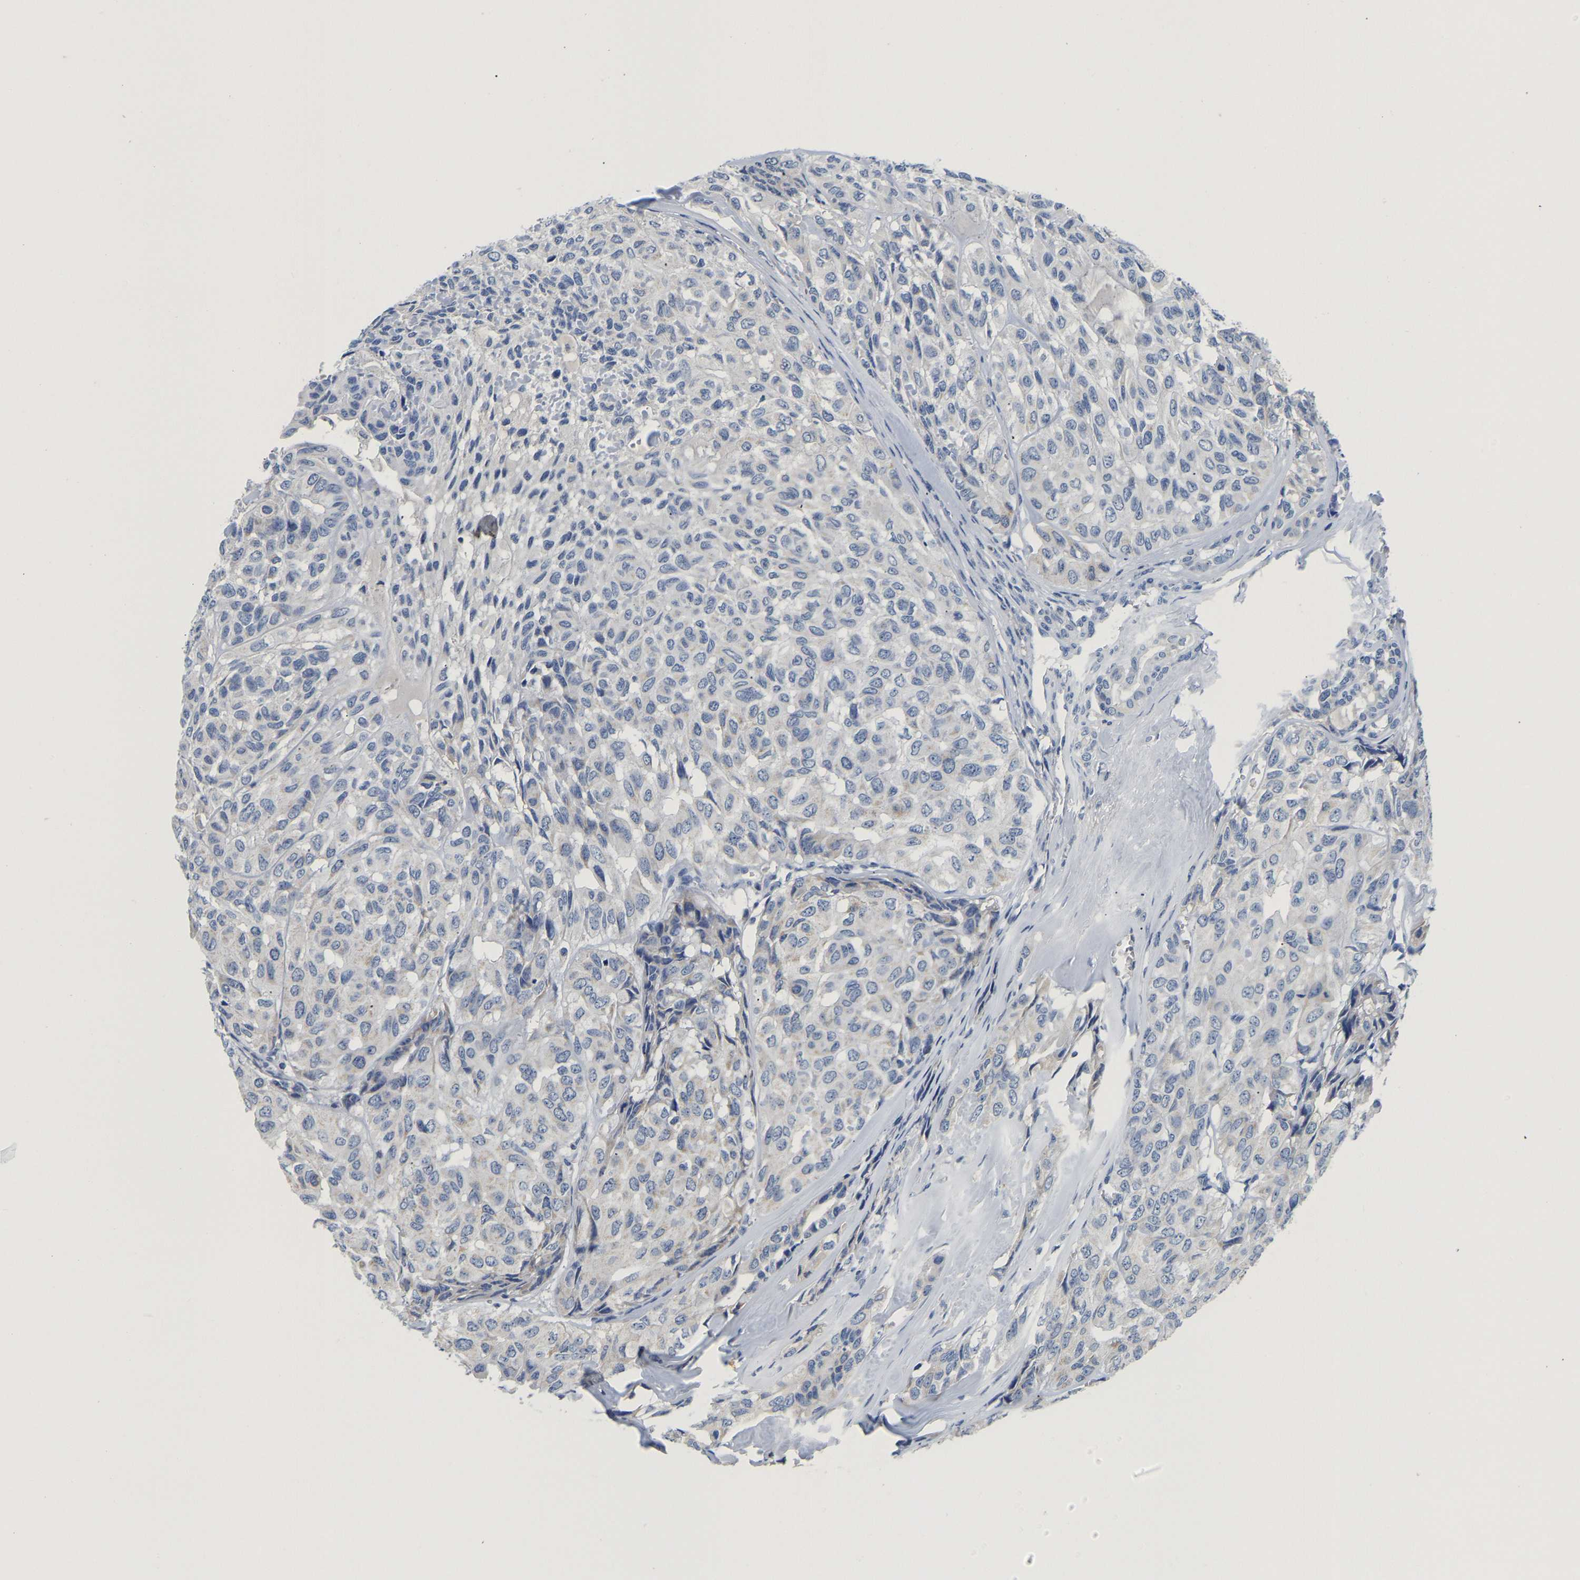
{"staining": {"intensity": "negative", "quantity": "none", "location": "none"}, "tissue": "head and neck cancer", "cell_type": "Tumor cells", "image_type": "cancer", "snomed": [{"axis": "morphology", "description": "Adenocarcinoma, NOS"}, {"axis": "topography", "description": "Salivary gland, NOS"}, {"axis": "topography", "description": "Head-Neck"}], "caption": "Immunohistochemistry (IHC) micrograph of neoplastic tissue: human adenocarcinoma (head and neck) stained with DAB reveals no significant protein expression in tumor cells.", "gene": "PCK2", "patient": {"sex": "female", "age": 76}}